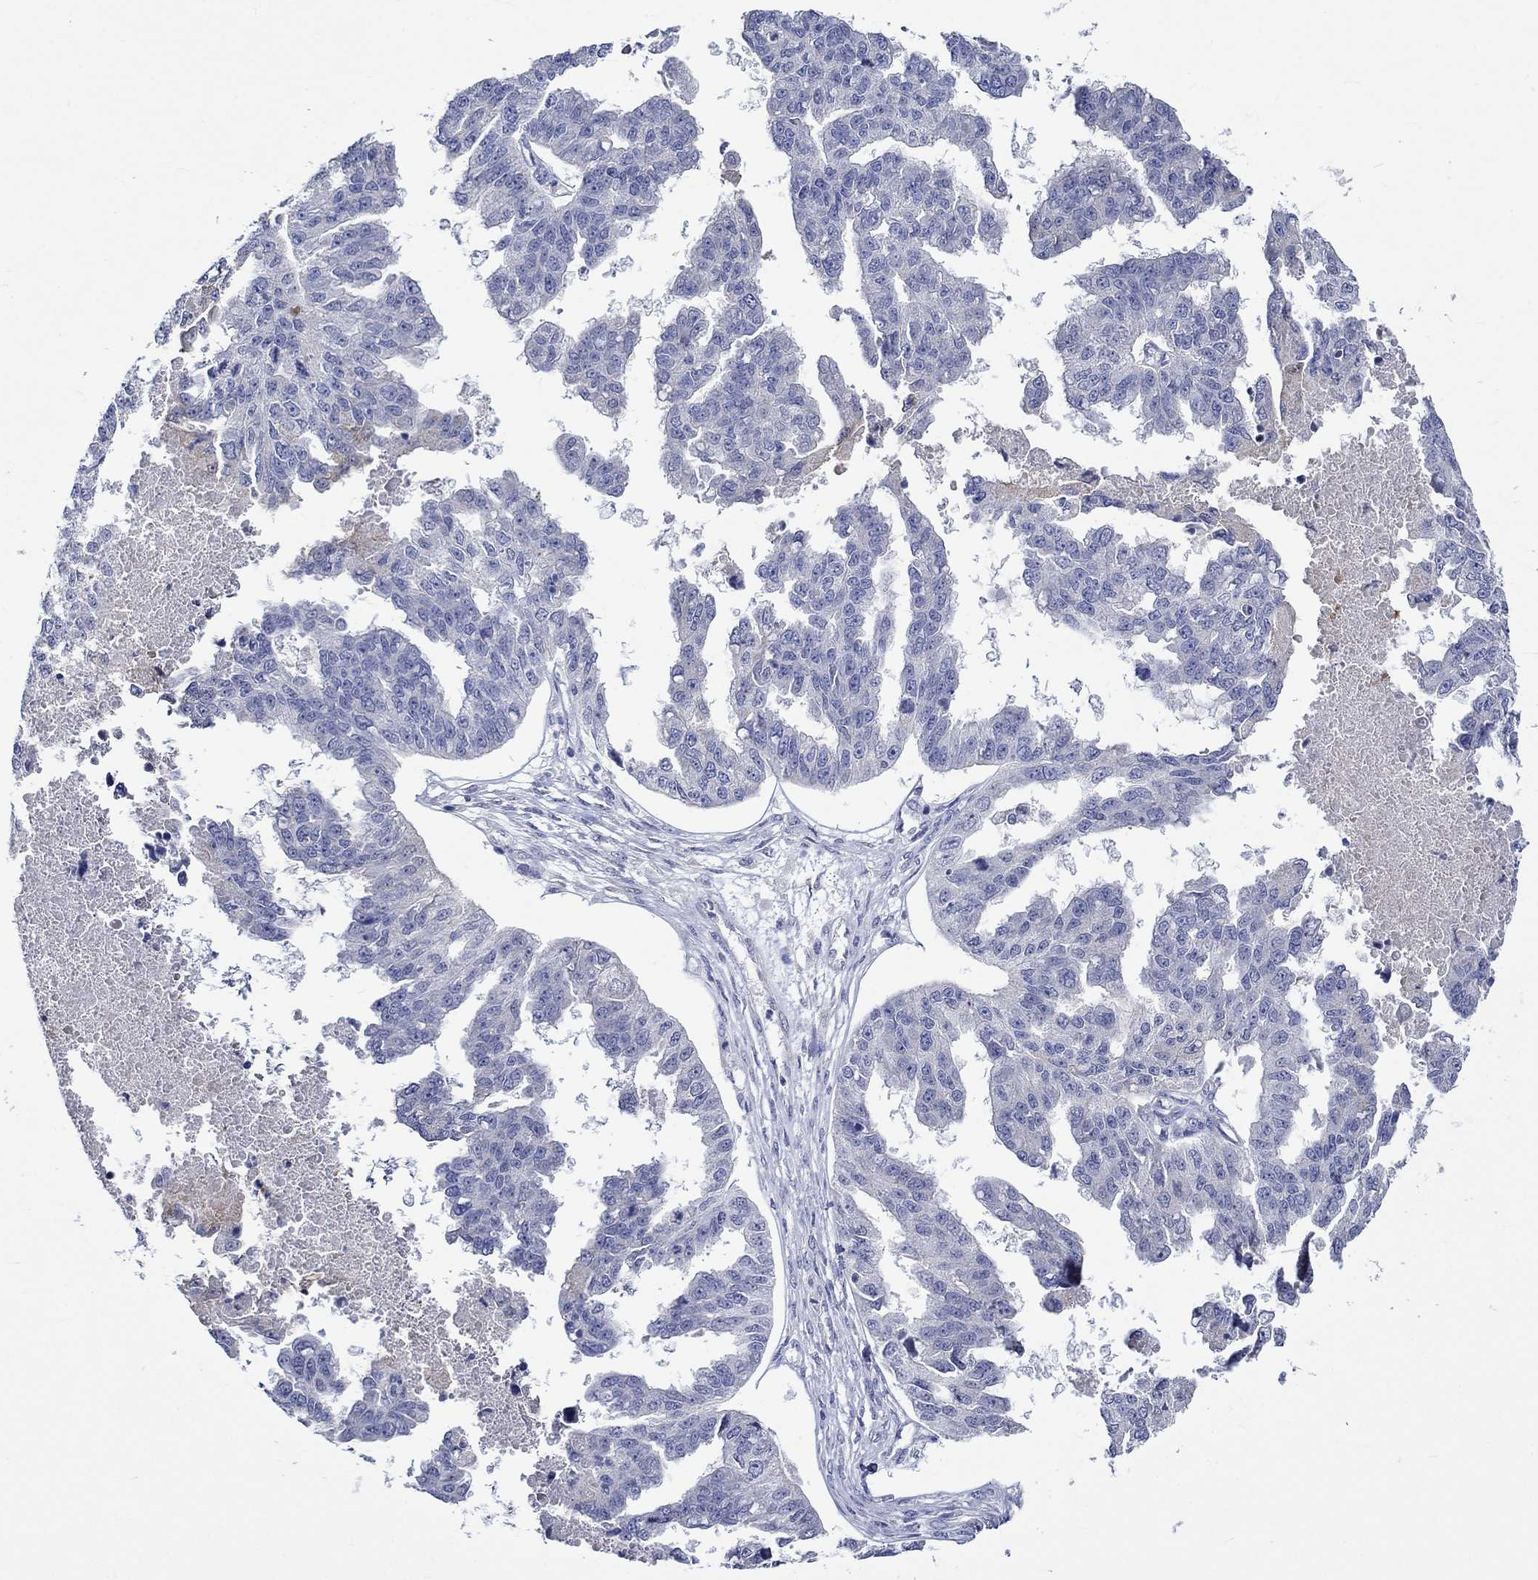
{"staining": {"intensity": "negative", "quantity": "none", "location": "none"}, "tissue": "ovarian cancer", "cell_type": "Tumor cells", "image_type": "cancer", "snomed": [{"axis": "morphology", "description": "Cystadenocarcinoma, serous, NOS"}, {"axis": "topography", "description": "Ovary"}], "caption": "Ovarian serous cystadenocarcinoma was stained to show a protein in brown. There is no significant positivity in tumor cells.", "gene": "CRYAB", "patient": {"sex": "female", "age": 58}}